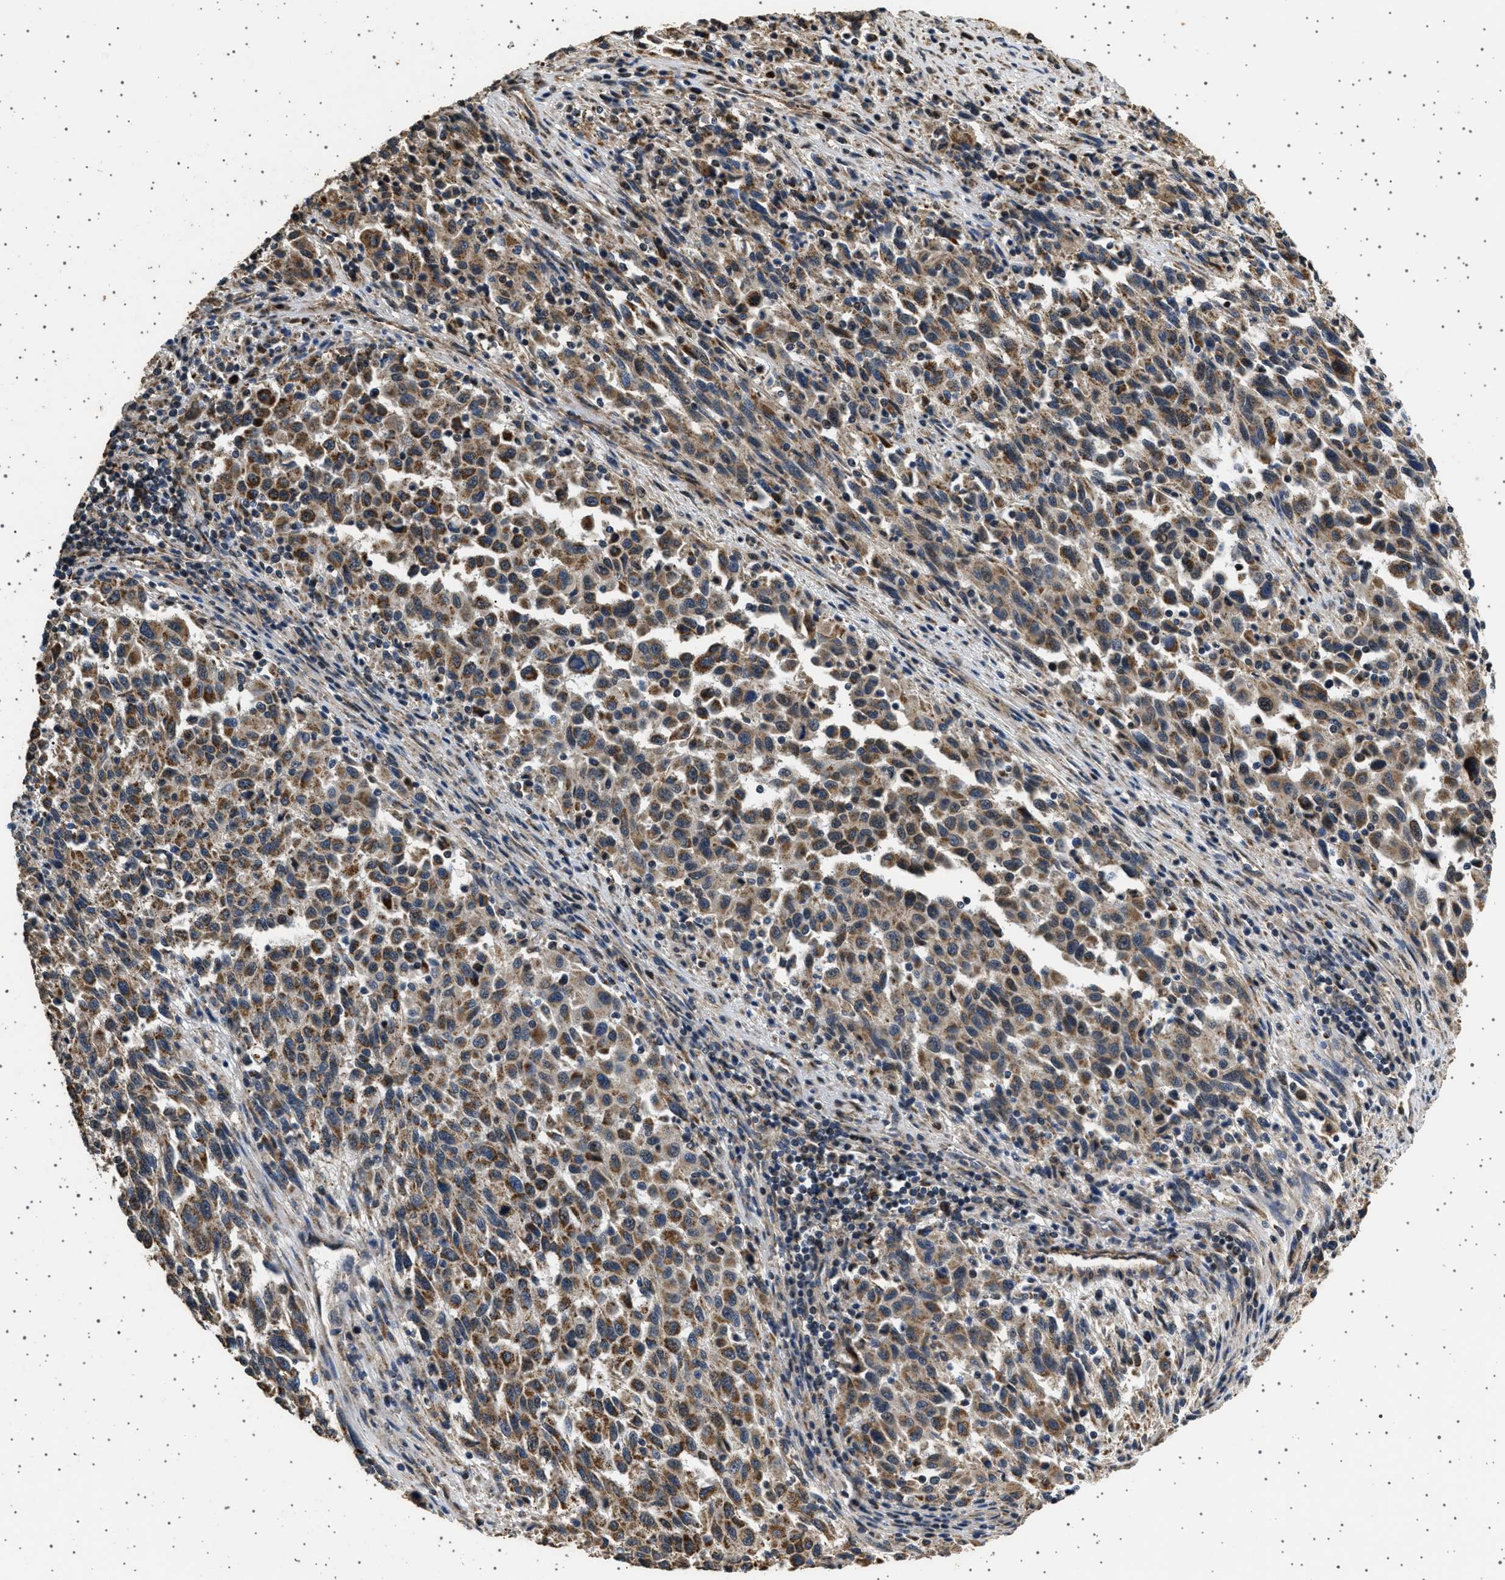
{"staining": {"intensity": "moderate", "quantity": ">75%", "location": "cytoplasmic/membranous"}, "tissue": "melanoma", "cell_type": "Tumor cells", "image_type": "cancer", "snomed": [{"axis": "morphology", "description": "Malignant melanoma, Metastatic site"}, {"axis": "topography", "description": "Lymph node"}], "caption": "This is a histology image of immunohistochemistry (IHC) staining of melanoma, which shows moderate staining in the cytoplasmic/membranous of tumor cells.", "gene": "KCNA4", "patient": {"sex": "male", "age": 61}}